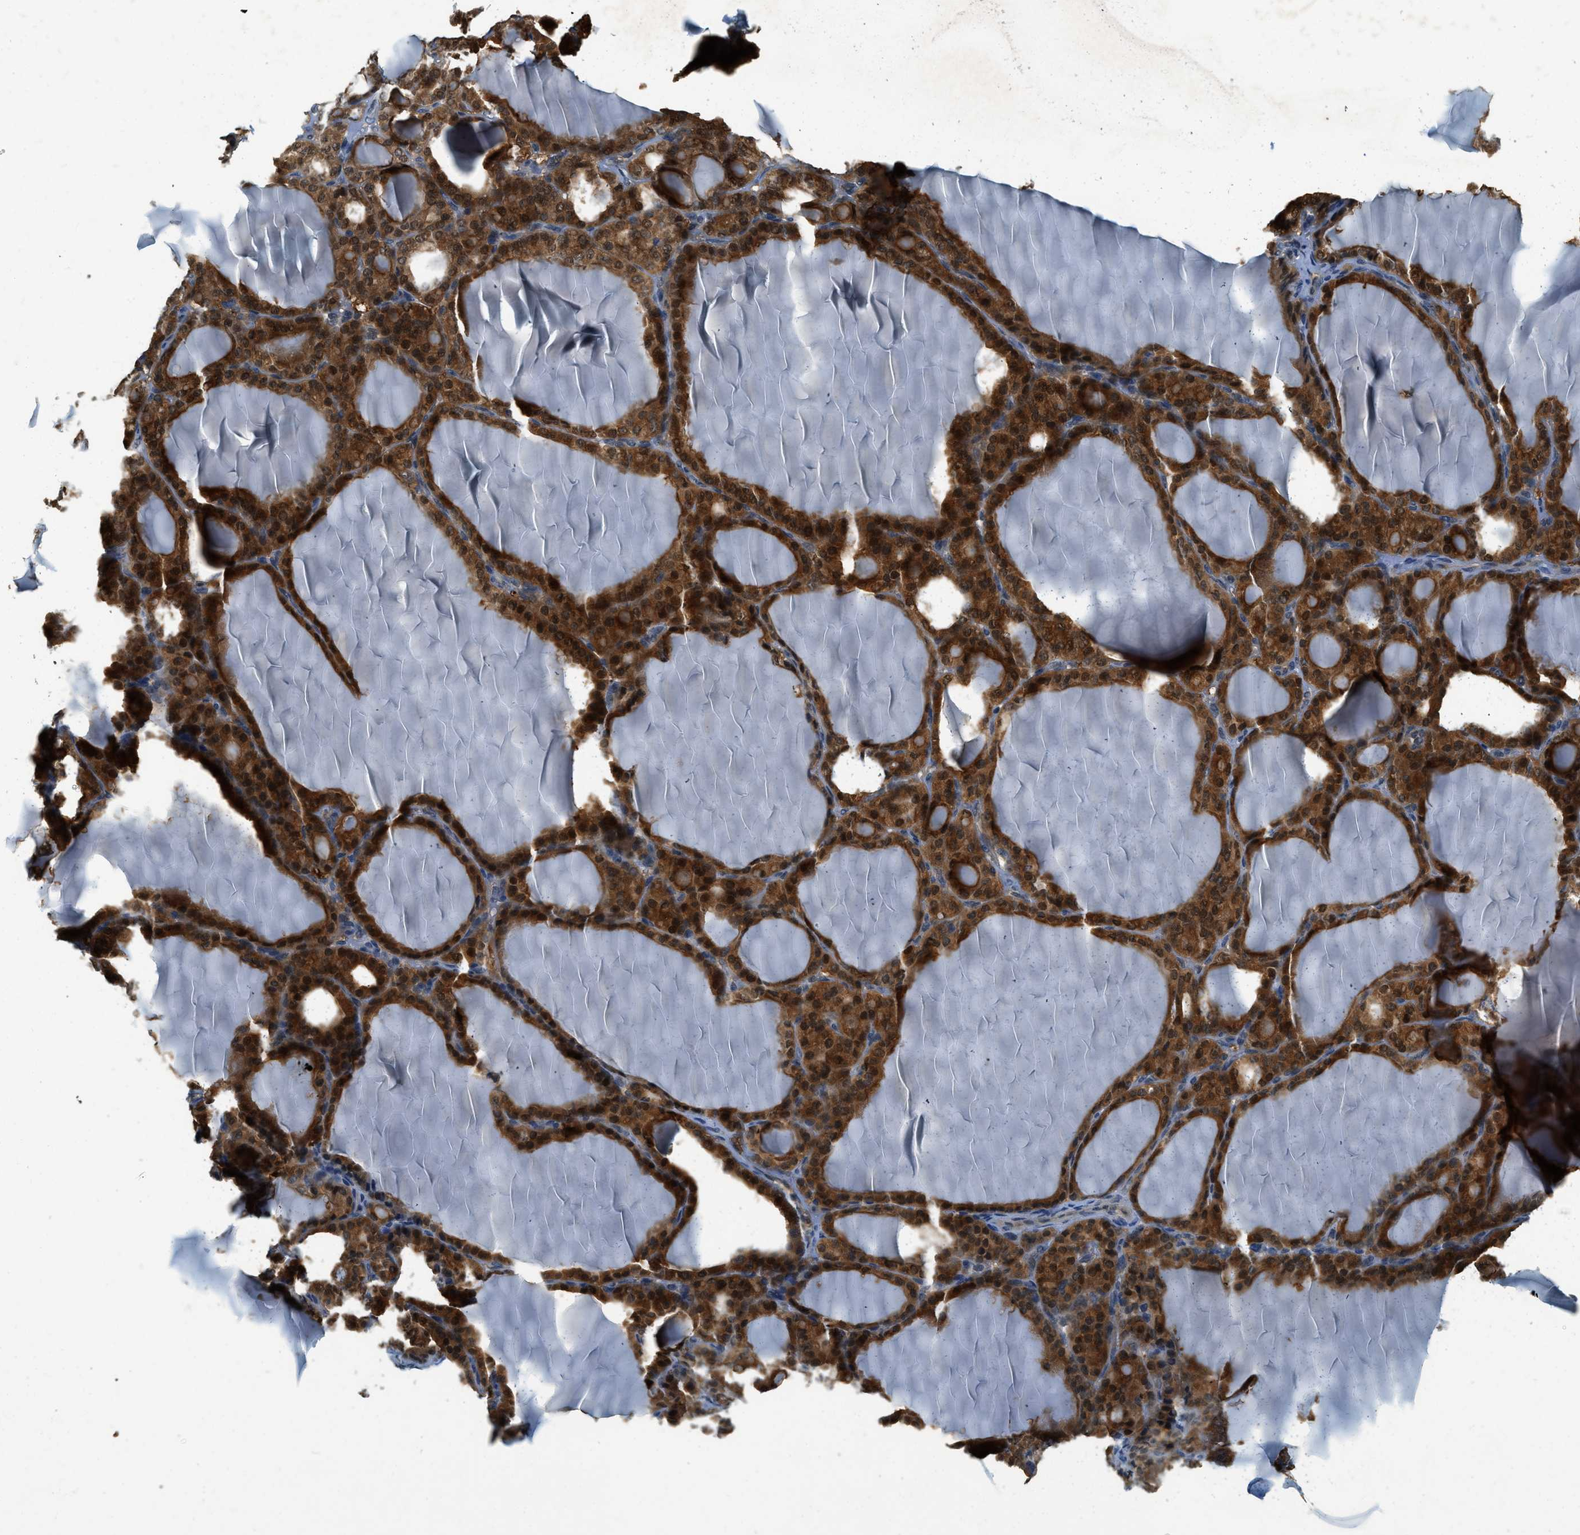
{"staining": {"intensity": "strong", "quantity": ">75%", "location": "cytoplasmic/membranous,nuclear"}, "tissue": "thyroid gland", "cell_type": "Glandular cells", "image_type": "normal", "snomed": [{"axis": "morphology", "description": "Normal tissue, NOS"}, {"axis": "topography", "description": "Thyroid gland"}], "caption": "Immunohistochemical staining of normal thyroid gland demonstrates >75% levels of strong cytoplasmic/membranous,nuclear protein positivity in about >75% of glandular cells.", "gene": "GMPPB", "patient": {"sex": "female", "age": 28}}